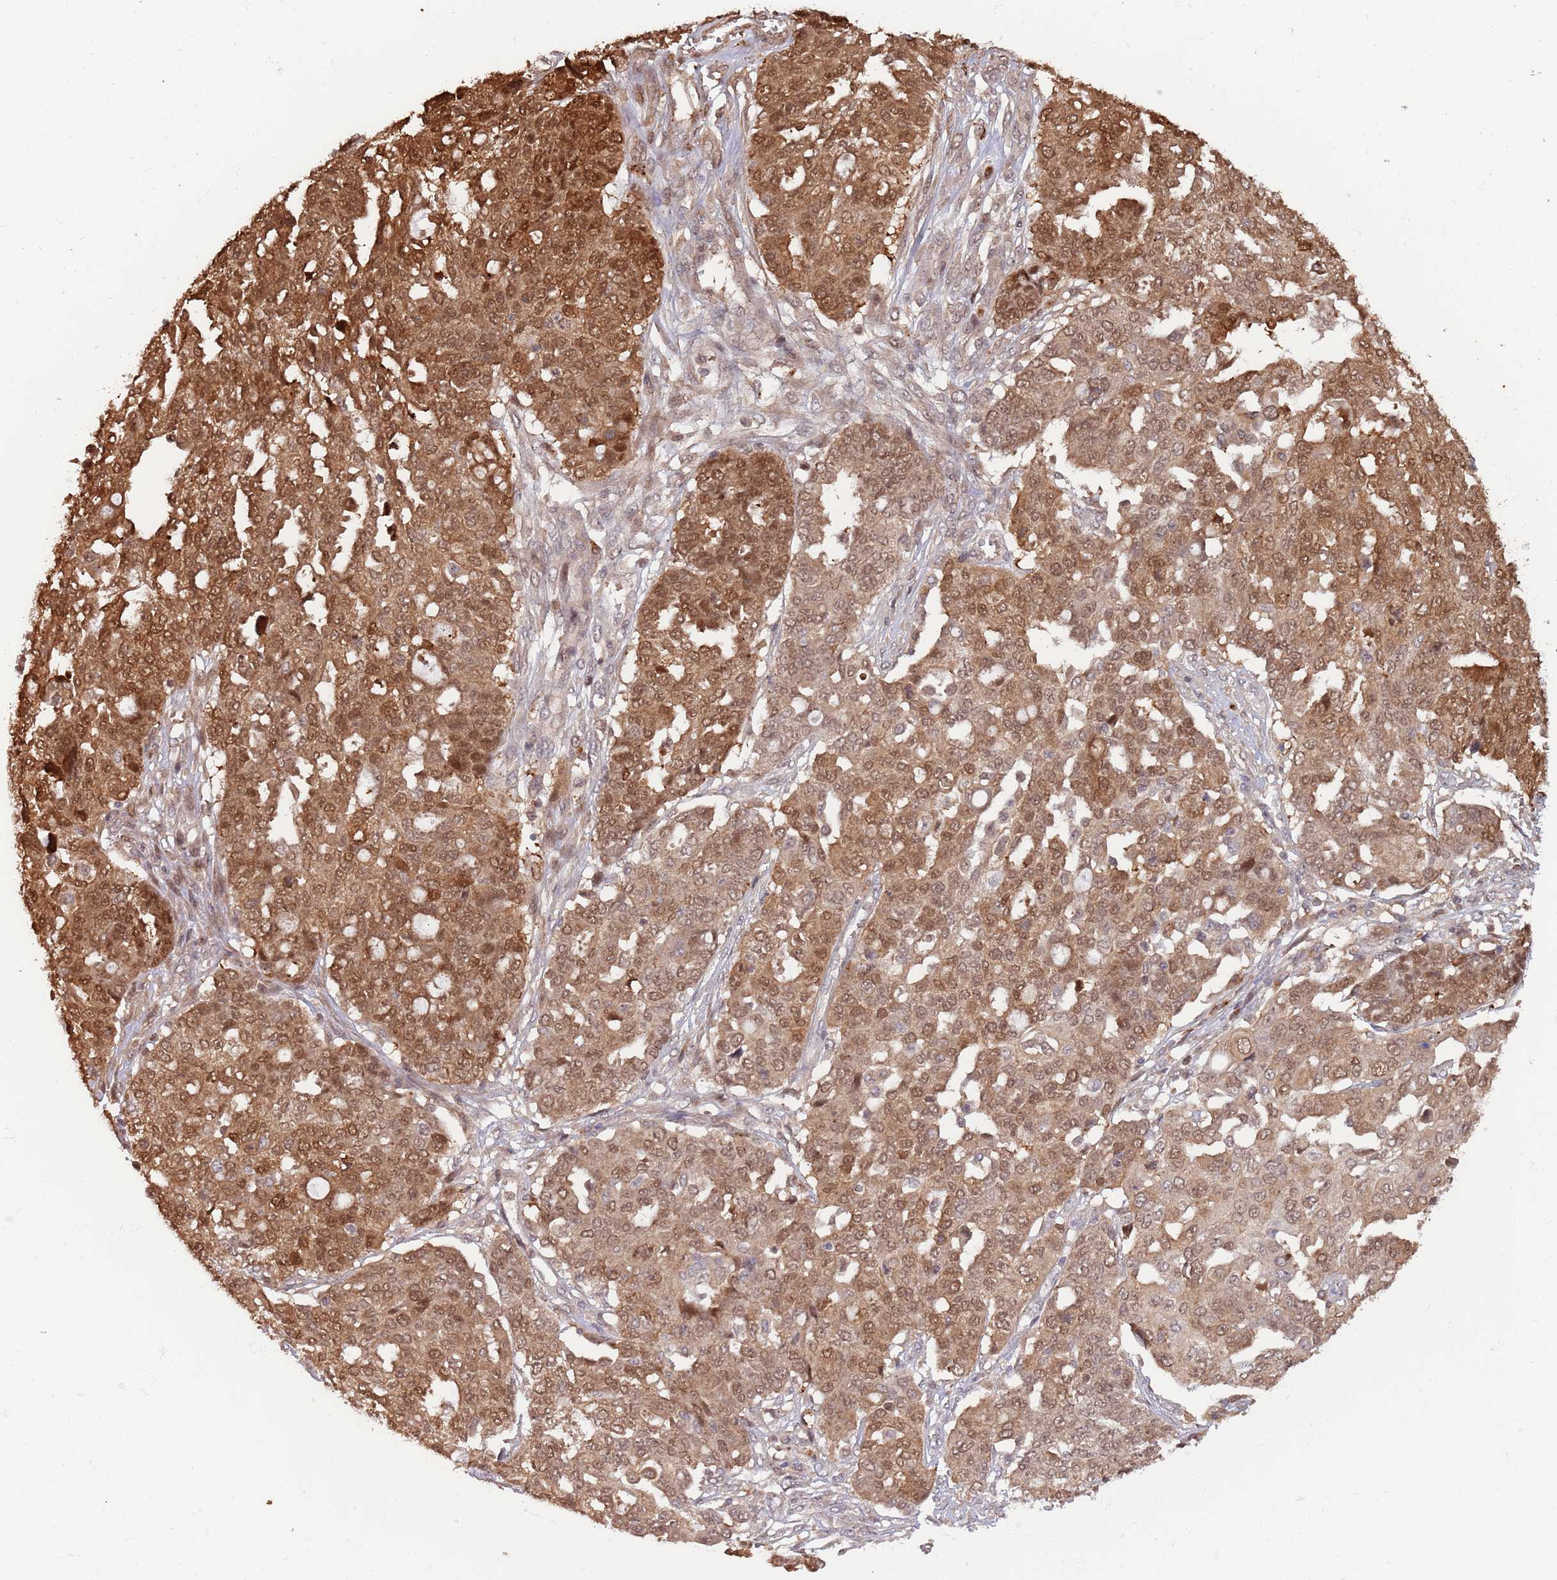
{"staining": {"intensity": "moderate", "quantity": ">75%", "location": "cytoplasmic/membranous,nuclear"}, "tissue": "ovarian cancer", "cell_type": "Tumor cells", "image_type": "cancer", "snomed": [{"axis": "morphology", "description": "Cystadenocarcinoma, serous, NOS"}, {"axis": "topography", "description": "Soft tissue"}, {"axis": "topography", "description": "Ovary"}], "caption": "Immunohistochemistry (IHC) micrograph of neoplastic tissue: human ovarian cancer stained using immunohistochemistry (IHC) reveals medium levels of moderate protein expression localized specifically in the cytoplasmic/membranous and nuclear of tumor cells, appearing as a cytoplasmic/membranous and nuclear brown color.", "gene": "SALL1", "patient": {"sex": "female", "age": 57}}